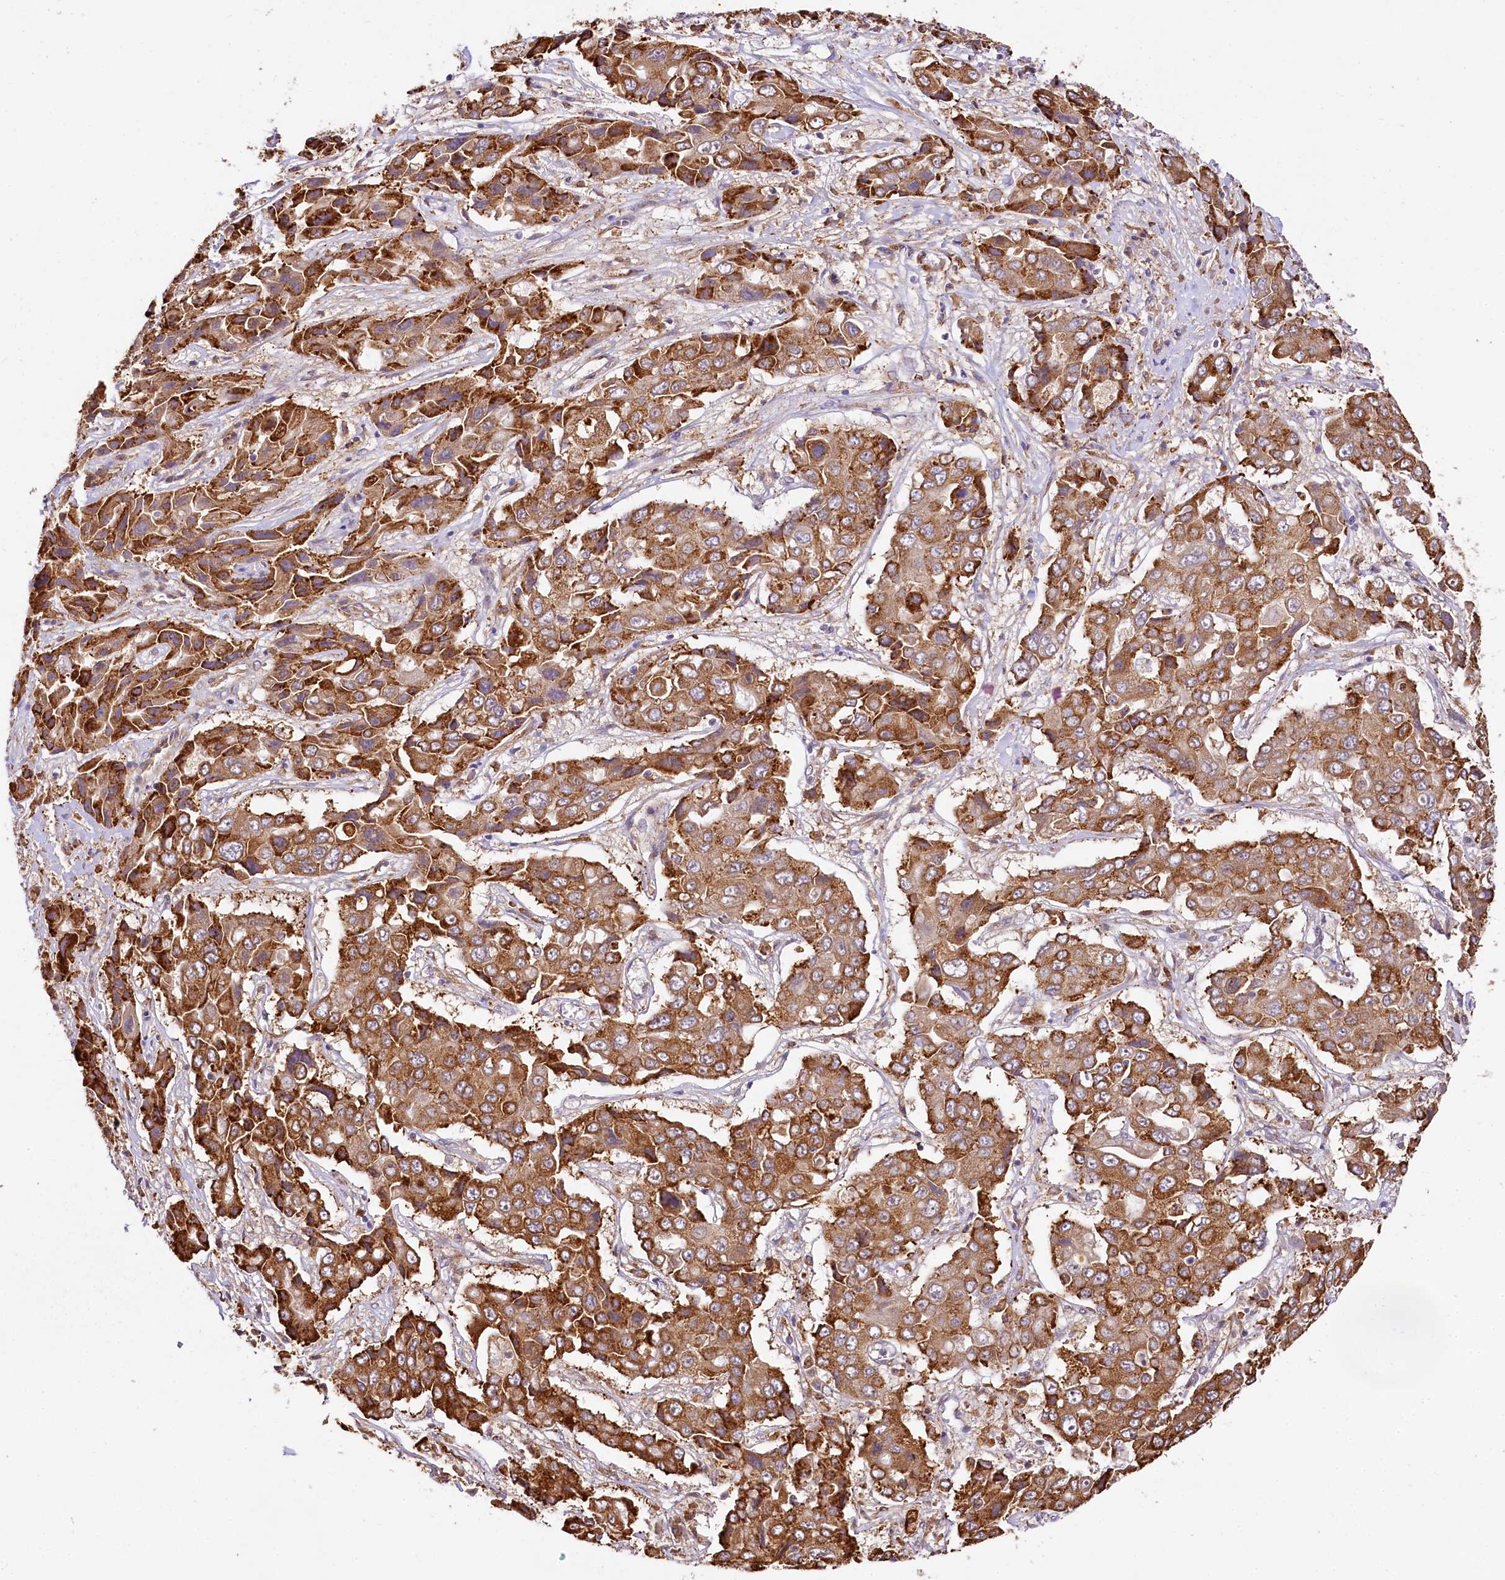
{"staining": {"intensity": "strong", "quantity": ">75%", "location": "cytoplasmic/membranous"}, "tissue": "liver cancer", "cell_type": "Tumor cells", "image_type": "cancer", "snomed": [{"axis": "morphology", "description": "Cholangiocarcinoma"}, {"axis": "topography", "description": "Liver"}], "caption": "The histopathology image reveals staining of cholangiocarcinoma (liver), revealing strong cytoplasmic/membranous protein staining (brown color) within tumor cells.", "gene": "PPIP5K2", "patient": {"sex": "male", "age": 67}}